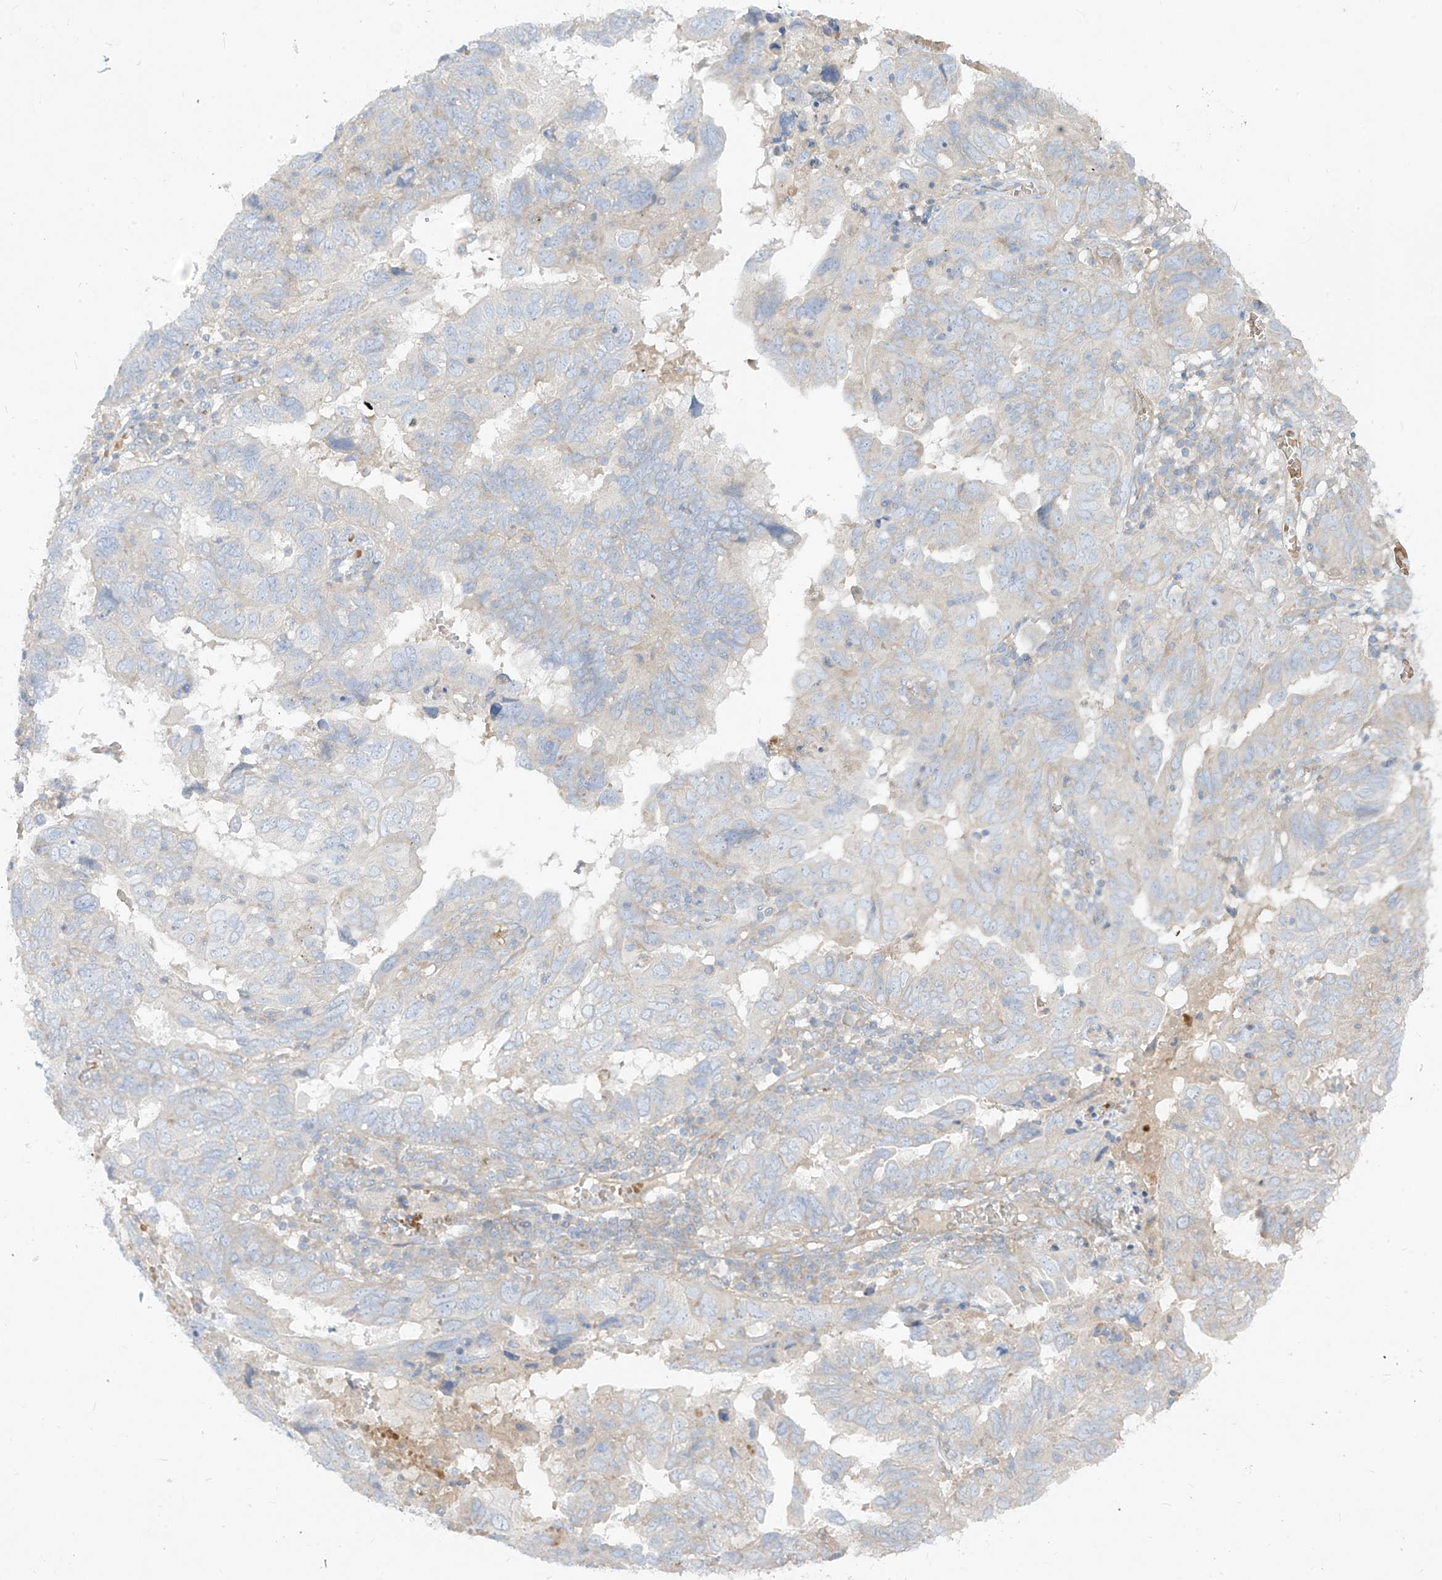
{"staining": {"intensity": "weak", "quantity": "<25%", "location": "cytoplasmic/membranous"}, "tissue": "endometrial cancer", "cell_type": "Tumor cells", "image_type": "cancer", "snomed": [{"axis": "morphology", "description": "Adenocarcinoma, NOS"}, {"axis": "topography", "description": "Uterus"}], "caption": "Endometrial cancer (adenocarcinoma) stained for a protein using immunohistochemistry demonstrates no expression tumor cells.", "gene": "DGKQ", "patient": {"sex": "female", "age": 77}}